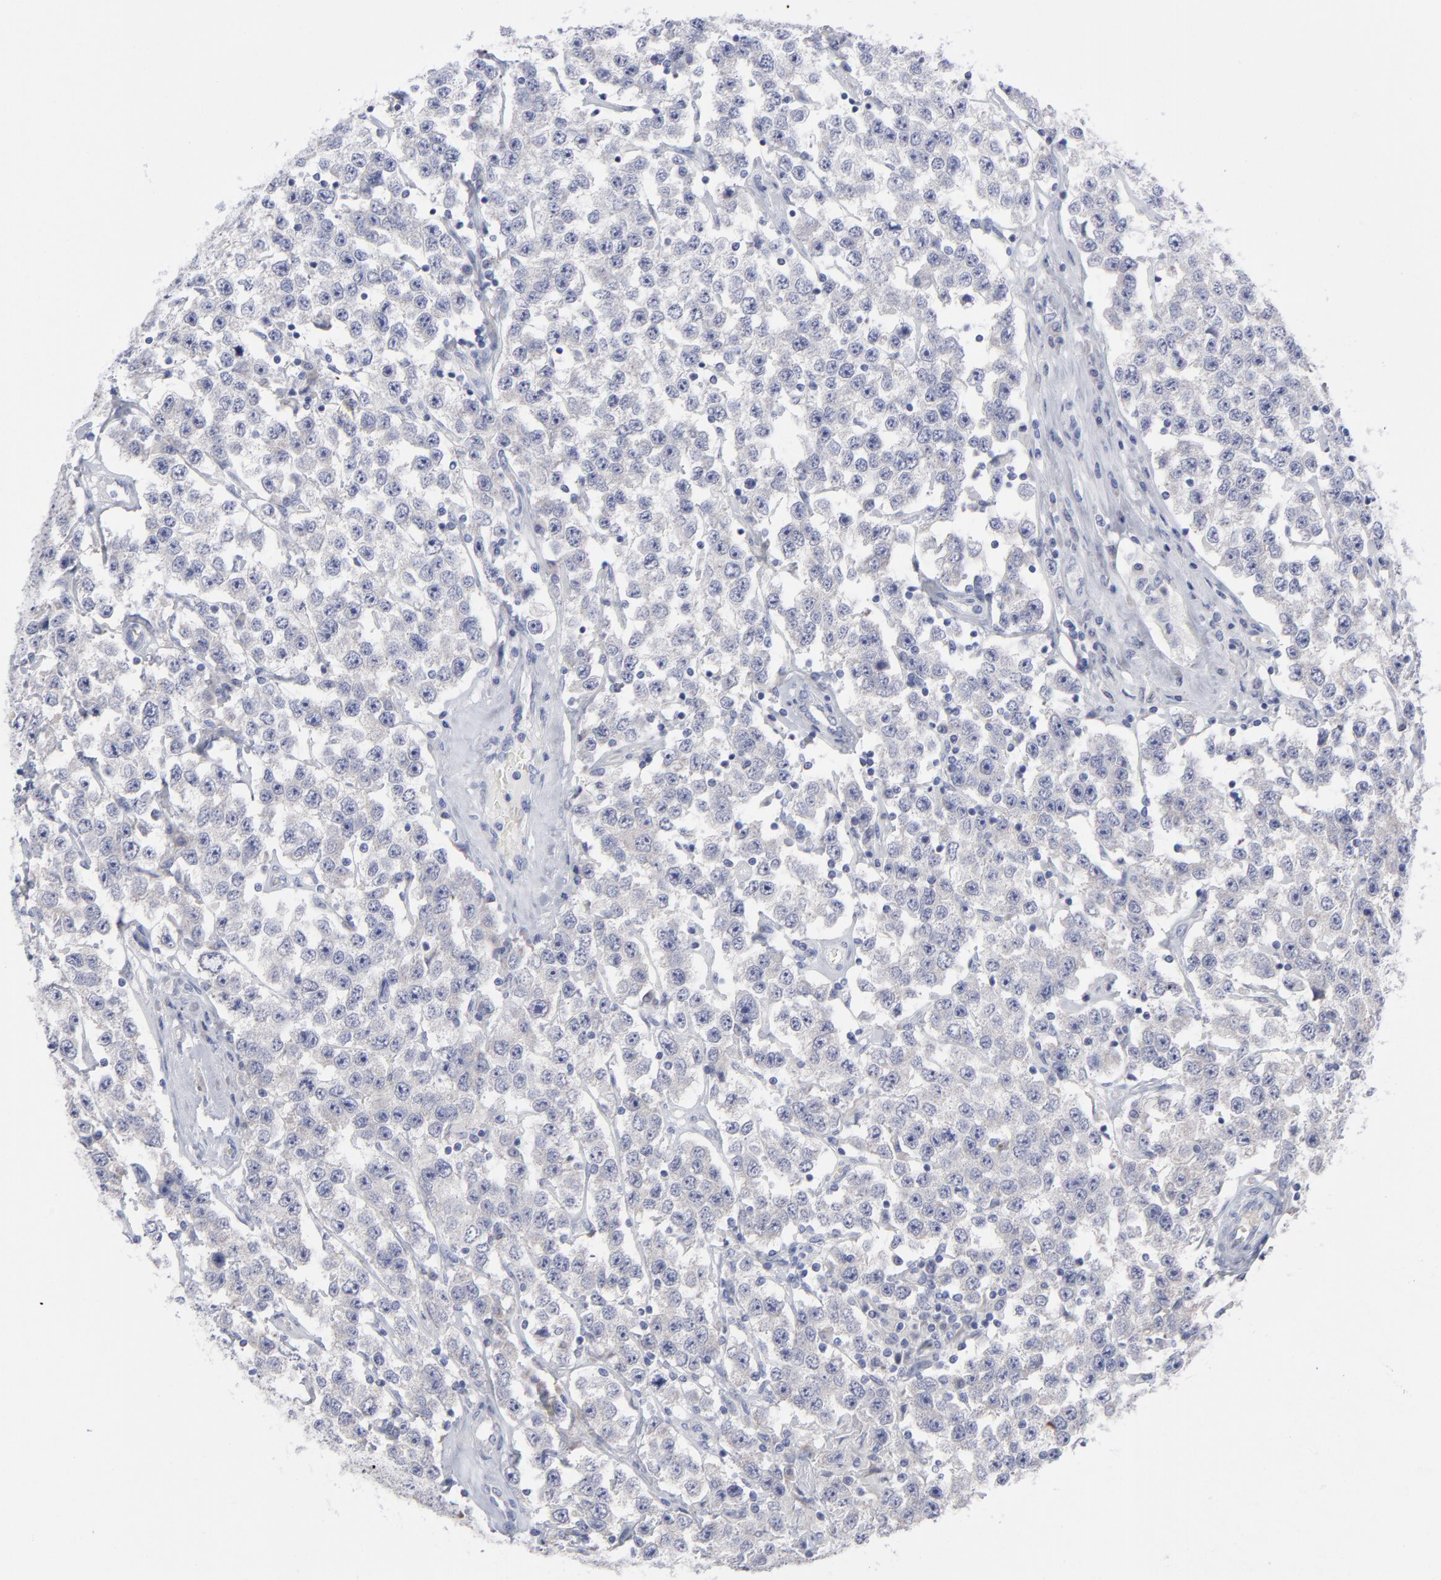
{"staining": {"intensity": "negative", "quantity": "none", "location": "none"}, "tissue": "testis cancer", "cell_type": "Tumor cells", "image_type": "cancer", "snomed": [{"axis": "morphology", "description": "Seminoma, NOS"}, {"axis": "topography", "description": "Testis"}], "caption": "Immunohistochemistry (IHC) micrograph of testis cancer stained for a protein (brown), which demonstrates no expression in tumor cells. The staining is performed using DAB brown chromogen with nuclei counter-stained in using hematoxylin.", "gene": "RPS24", "patient": {"sex": "male", "age": 52}}